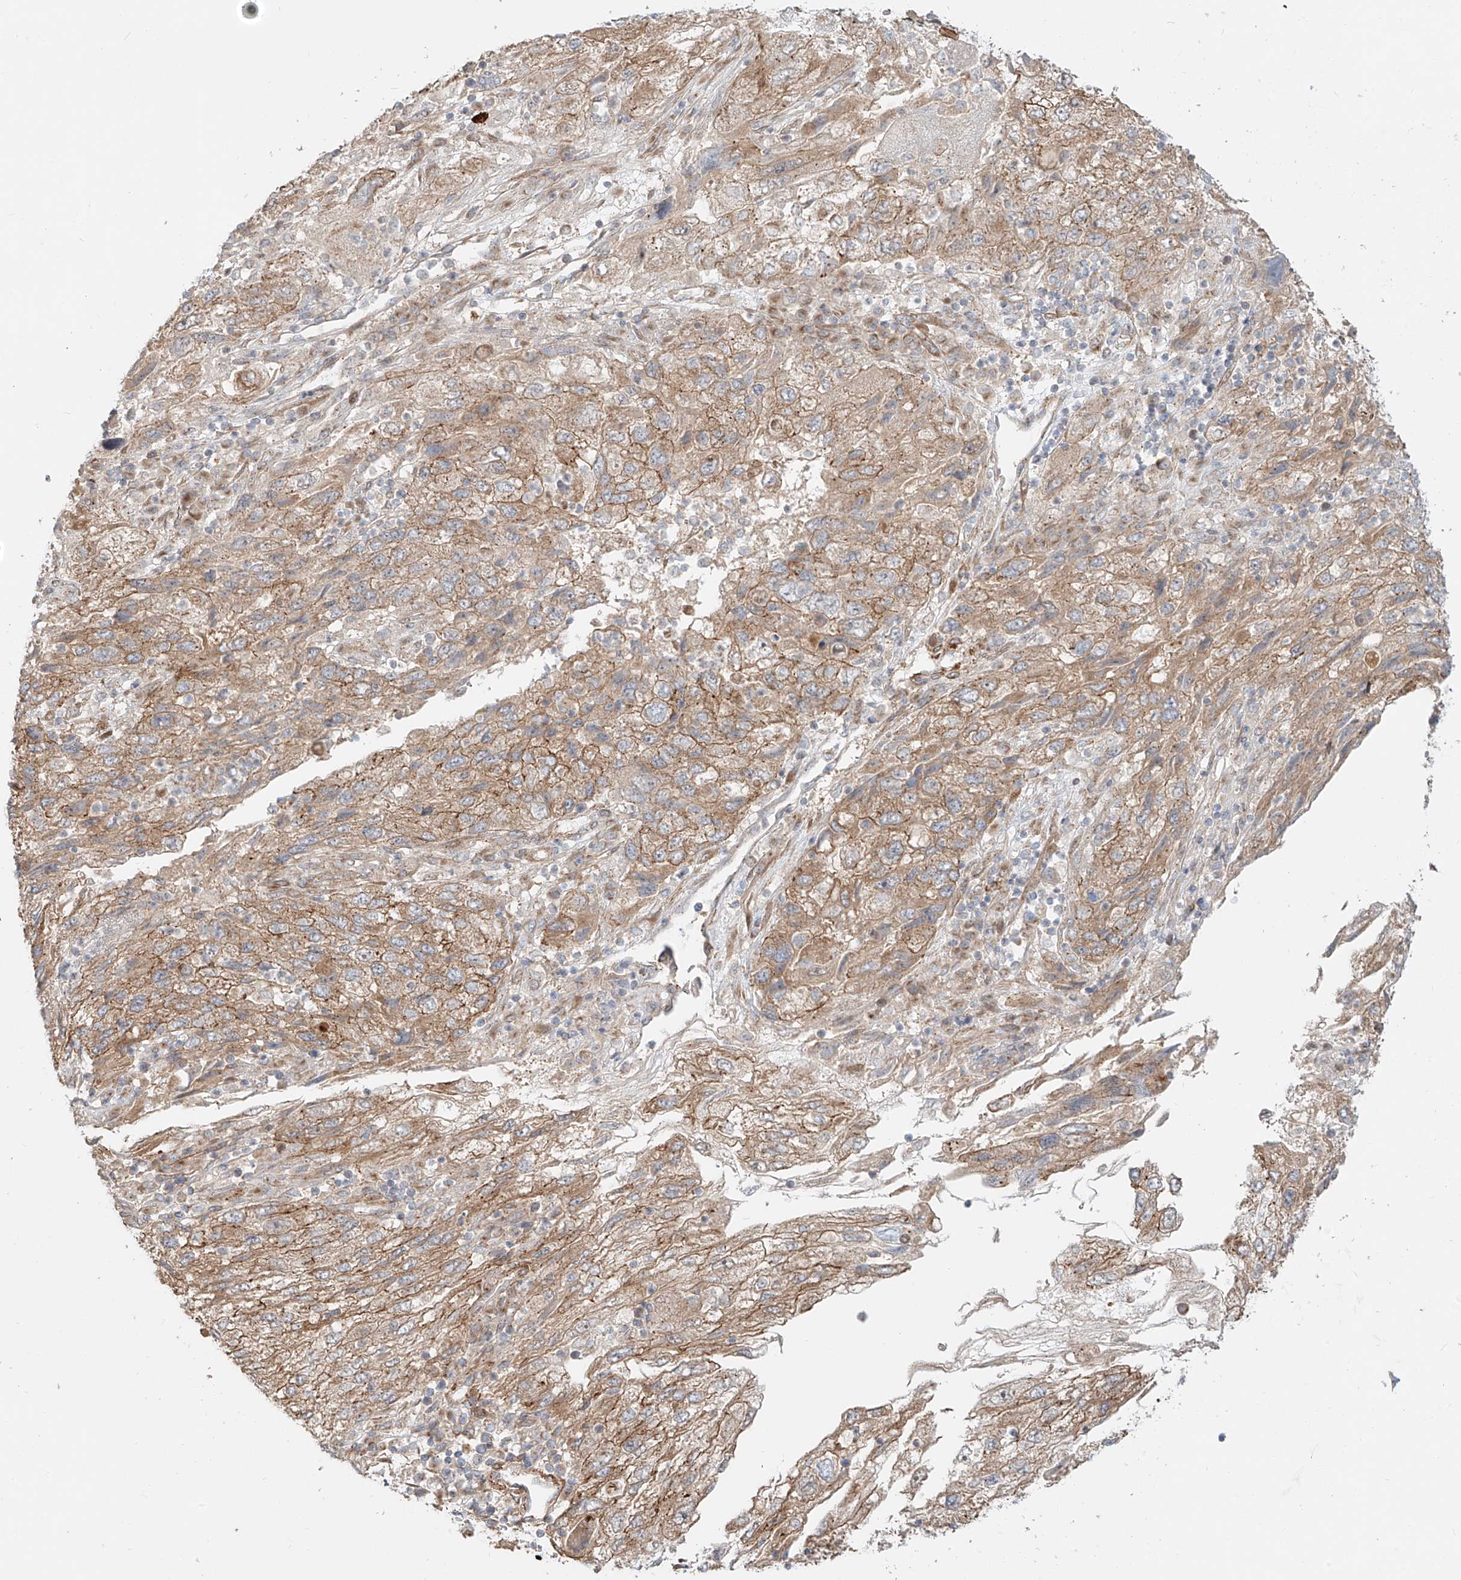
{"staining": {"intensity": "moderate", "quantity": ">75%", "location": "cytoplasmic/membranous"}, "tissue": "endometrial cancer", "cell_type": "Tumor cells", "image_type": "cancer", "snomed": [{"axis": "morphology", "description": "Adenocarcinoma, NOS"}, {"axis": "topography", "description": "Endometrium"}], "caption": "Protein staining demonstrates moderate cytoplasmic/membranous positivity in approximately >75% of tumor cells in endometrial adenocarcinoma.", "gene": "ZNF287", "patient": {"sex": "female", "age": 49}}